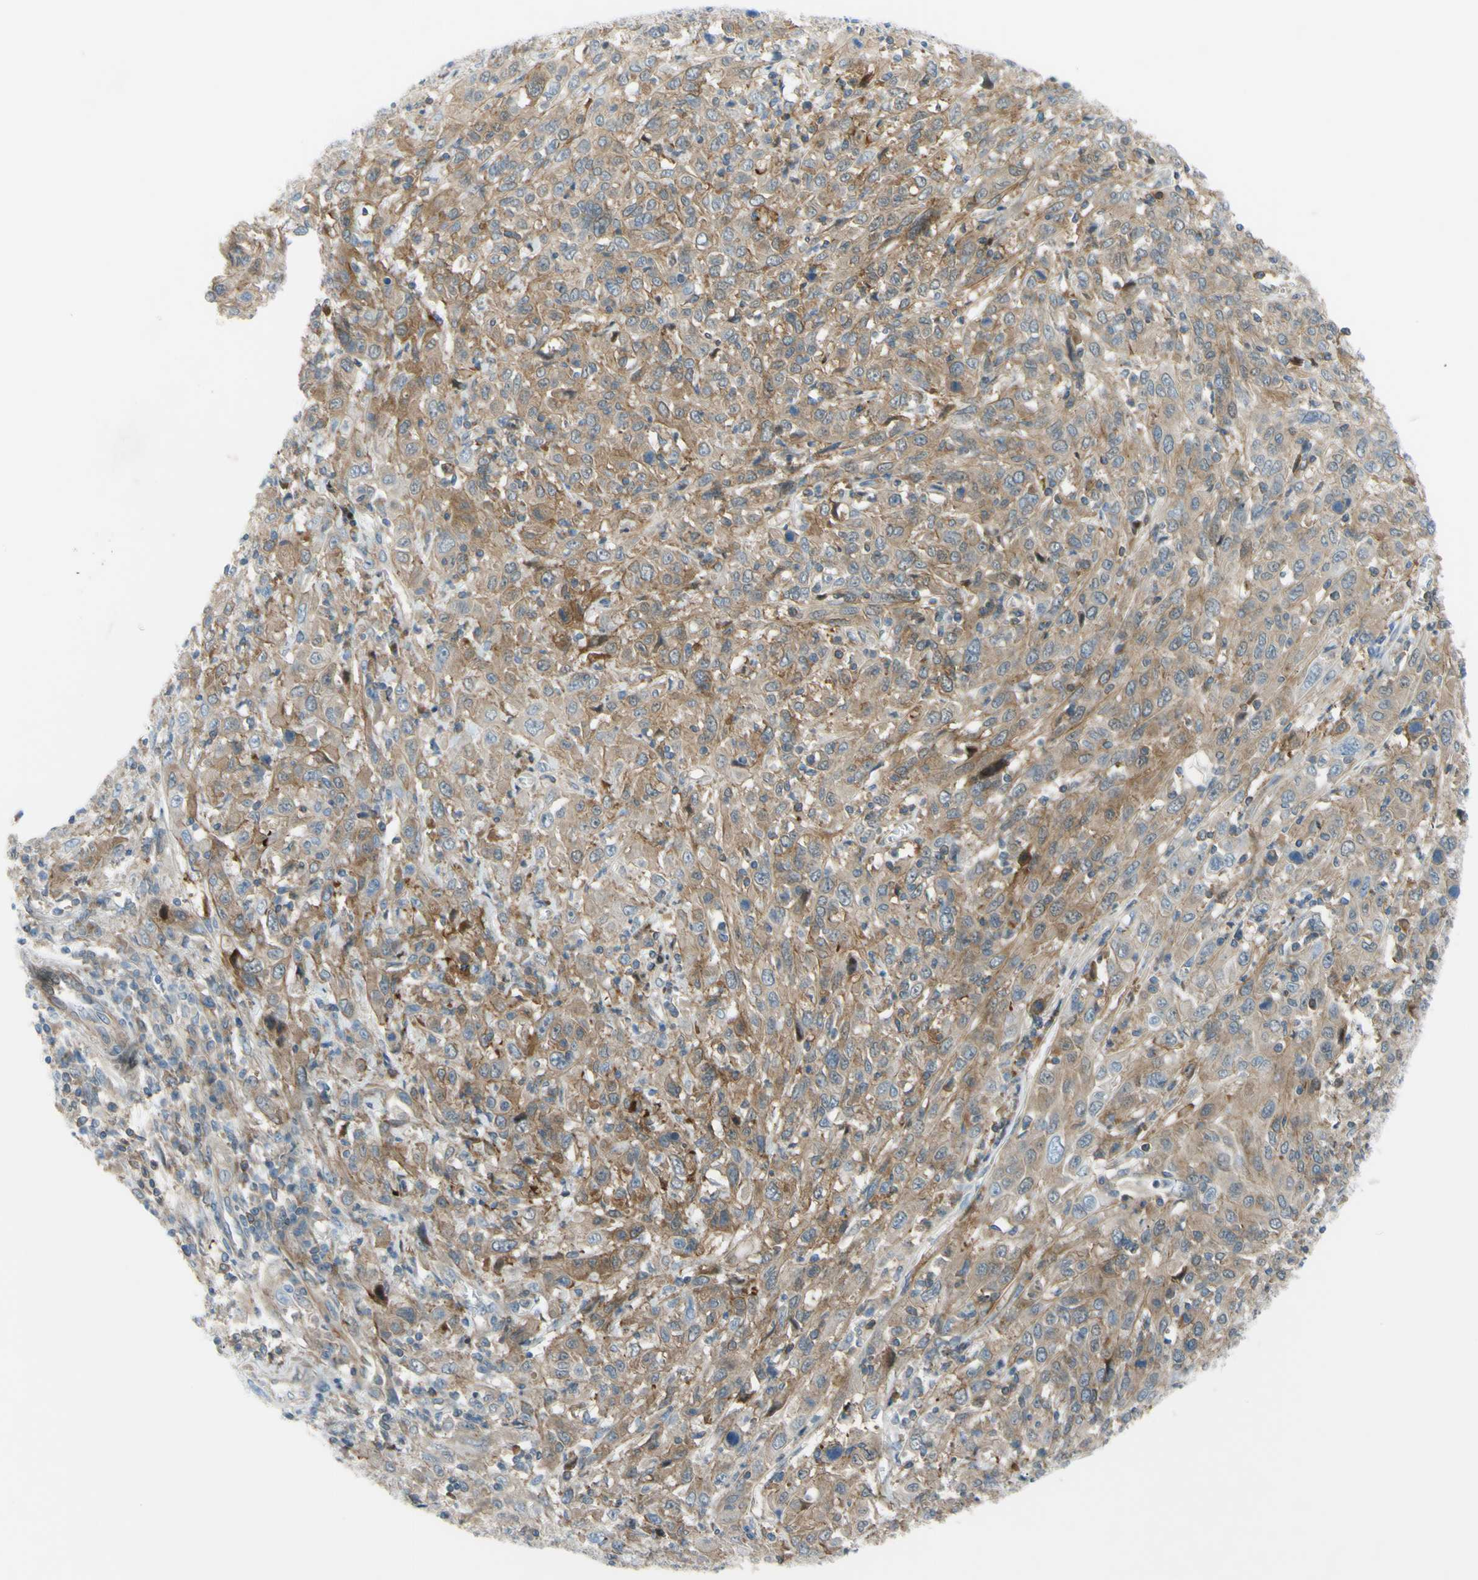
{"staining": {"intensity": "moderate", "quantity": "25%-75%", "location": "cytoplasmic/membranous"}, "tissue": "cervical cancer", "cell_type": "Tumor cells", "image_type": "cancer", "snomed": [{"axis": "morphology", "description": "Squamous cell carcinoma, NOS"}, {"axis": "topography", "description": "Cervix"}], "caption": "Cervical cancer stained with DAB IHC displays medium levels of moderate cytoplasmic/membranous expression in about 25%-75% of tumor cells.", "gene": "PAK2", "patient": {"sex": "female", "age": 46}}